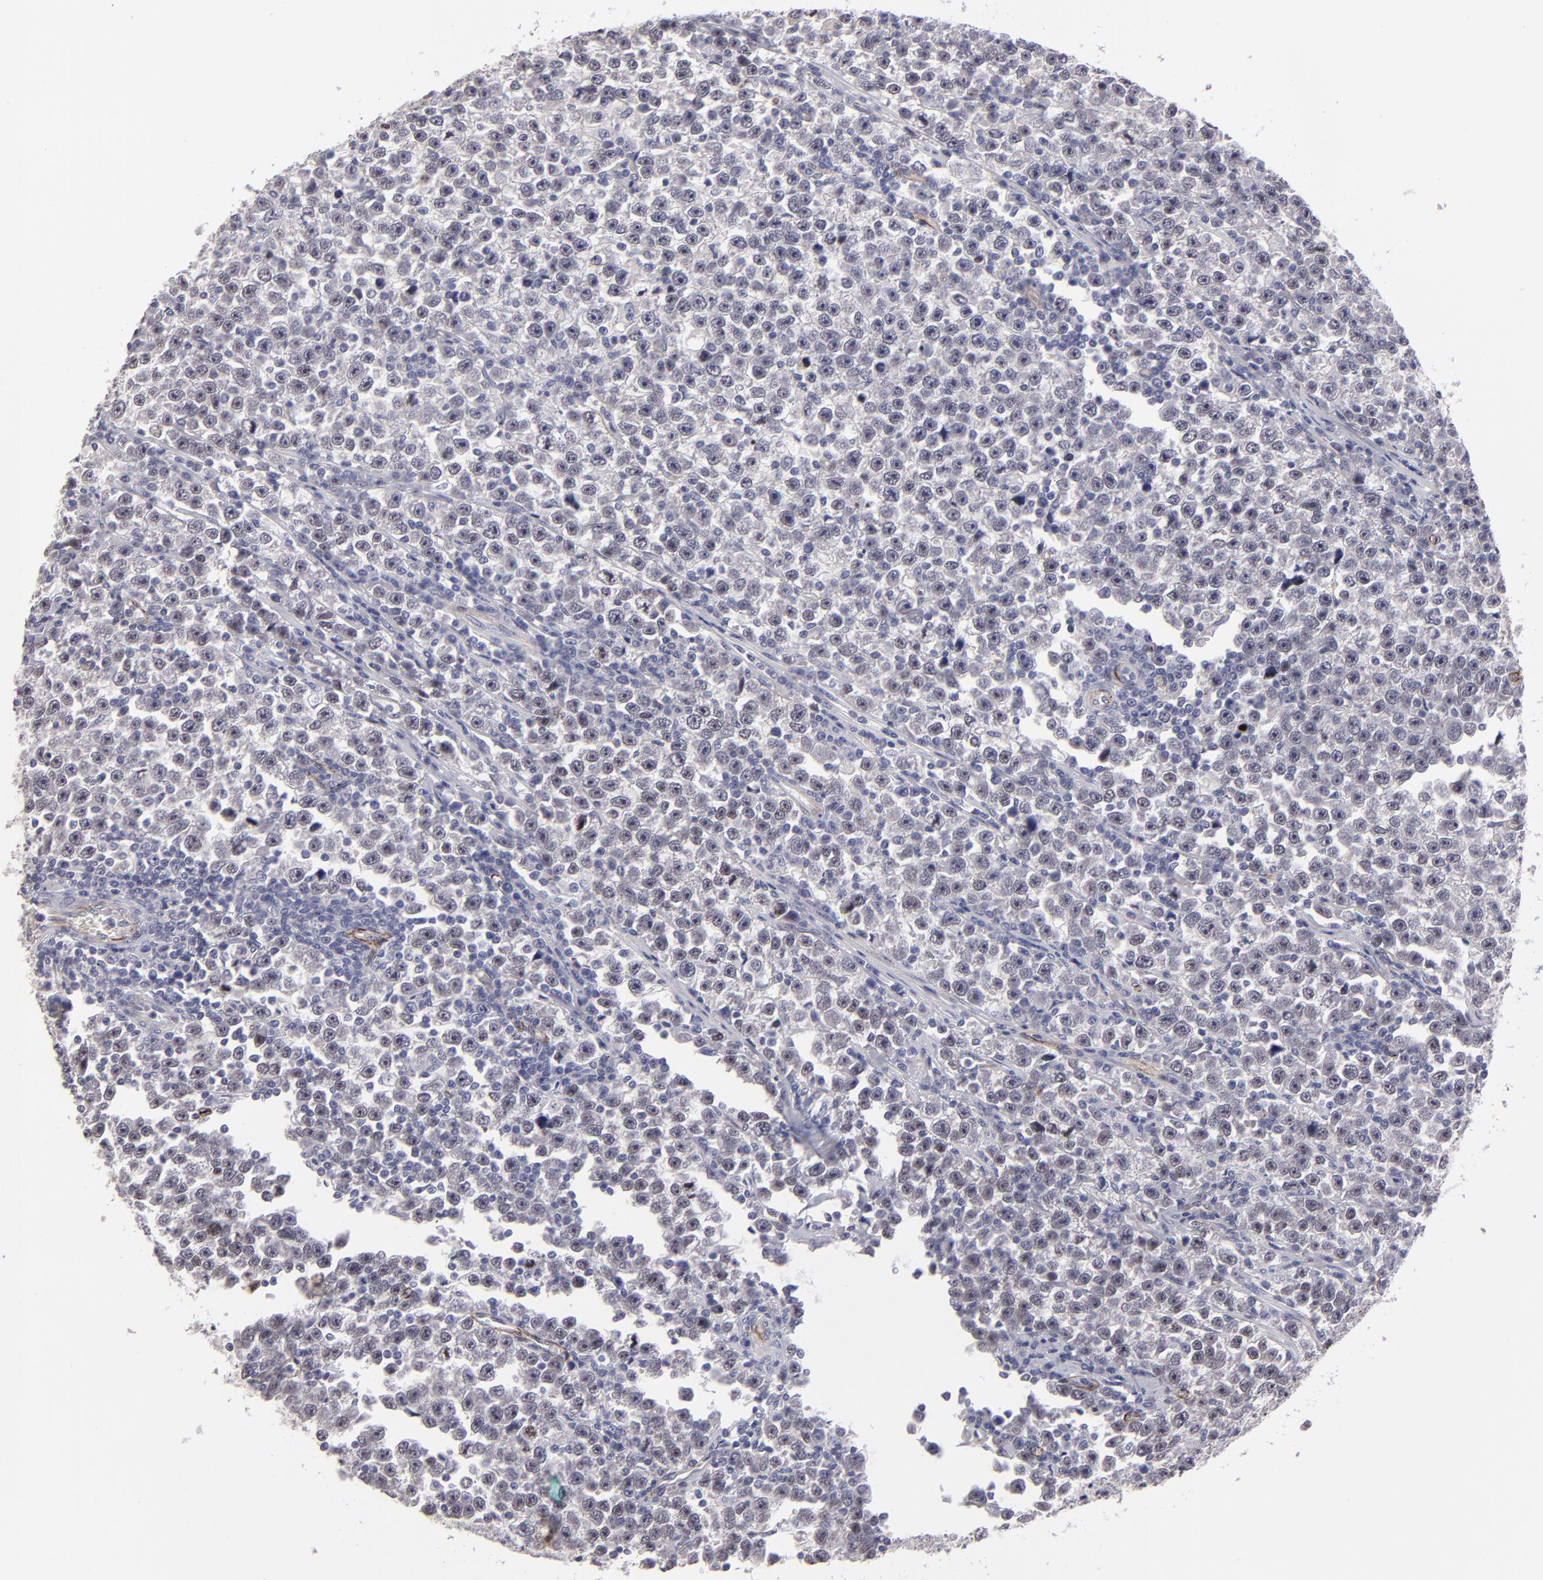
{"staining": {"intensity": "negative", "quantity": "none", "location": "none"}, "tissue": "testis cancer", "cell_type": "Tumor cells", "image_type": "cancer", "snomed": [{"axis": "morphology", "description": "Seminoma, NOS"}, {"axis": "topography", "description": "Testis"}], "caption": "Tumor cells show no significant protein positivity in testis cancer. (DAB immunohistochemistry (IHC), high magnification).", "gene": "ZNF175", "patient": {"sex": "male", "age": 43}}